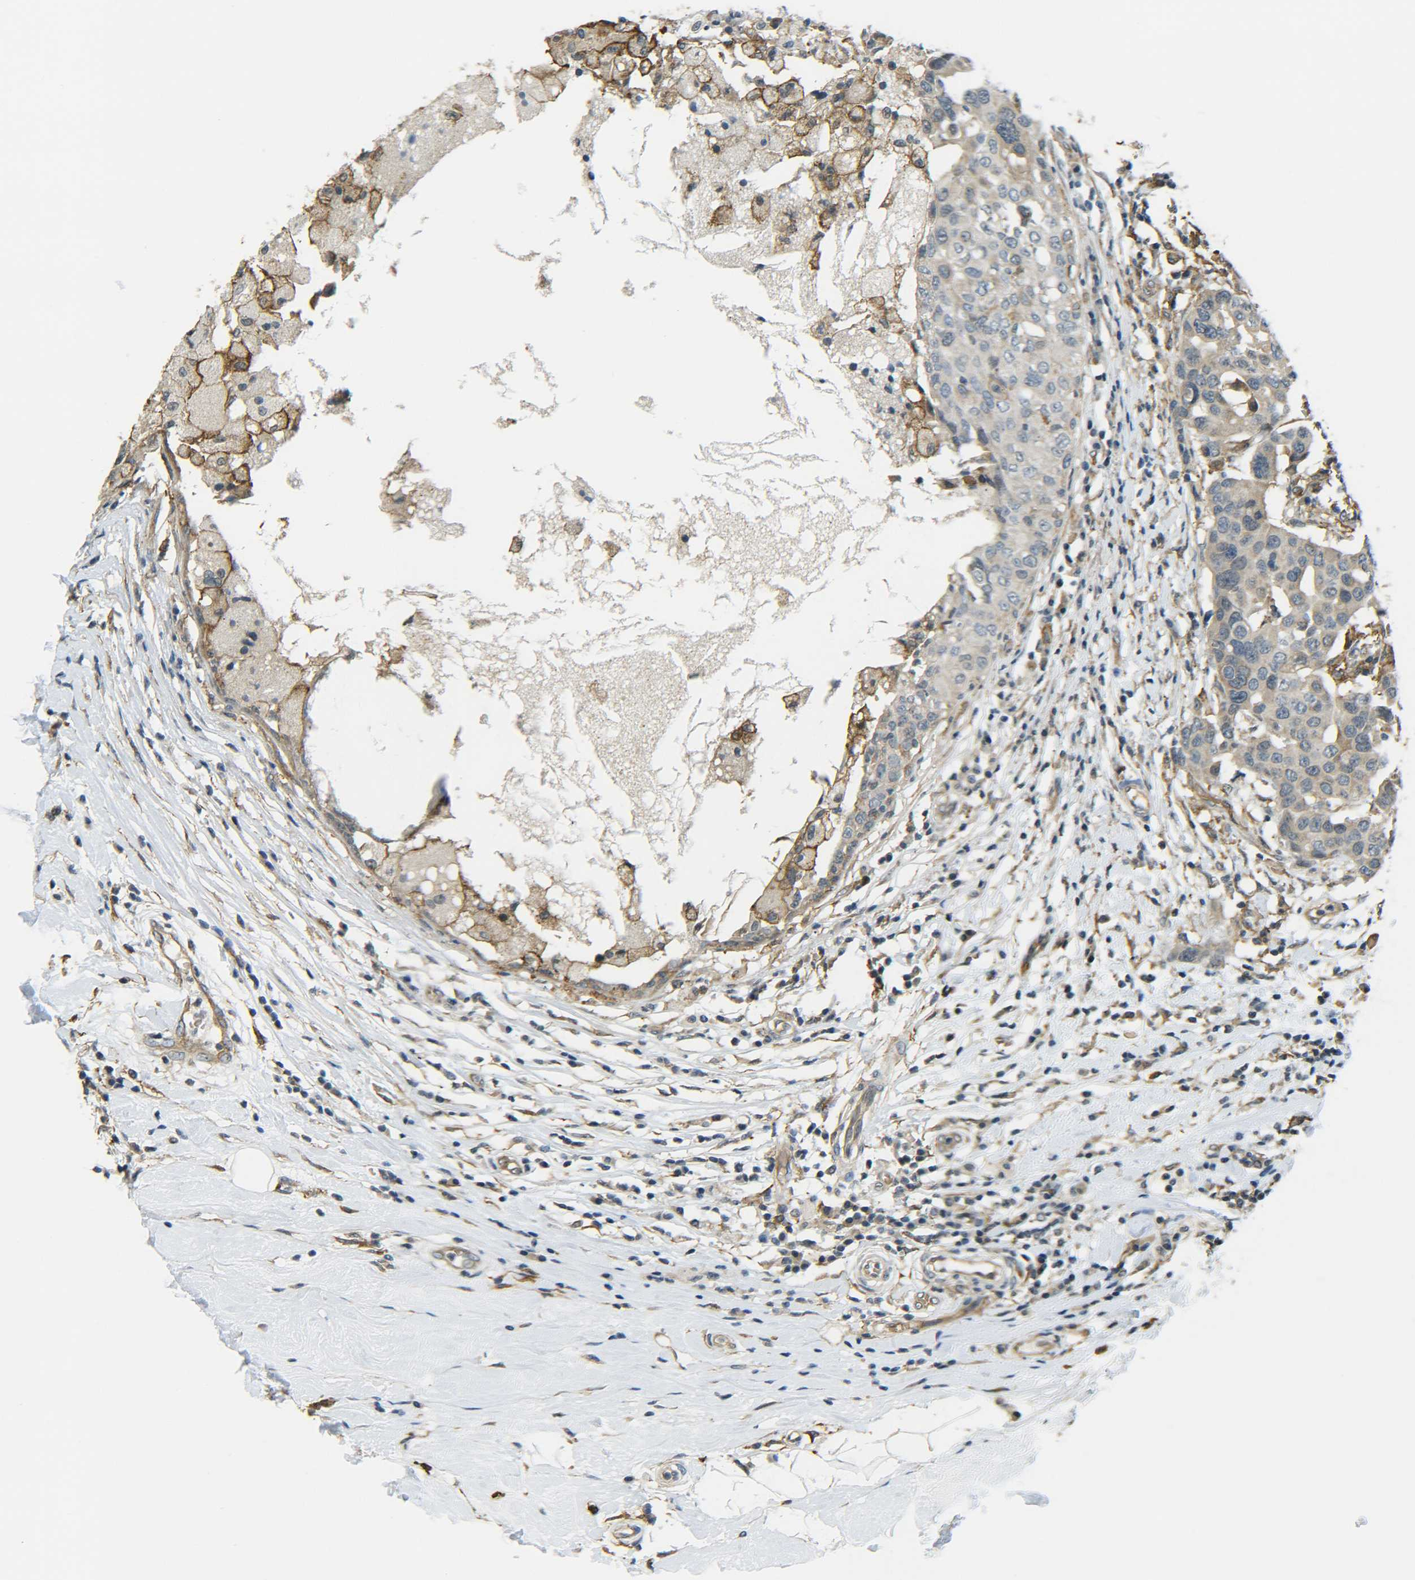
{"staining": {"intensity": "moderate", "quantity": ">75%", "location": "cytoplasmic/membranous"}, "tissue": "breast cancer", "cell_type": "Tumor cells", "image_type": "cancer", "snomed": [{"axis": "morphology", "description": "Duct carcinoma"}, {"axis": "topography", "description": "Breast"}], "caption": "A high-resolution micrograph shows immunohistochemistry staining of breast cancer, which demonstrates moderate cytoplasmic/membranous staining in approximately >75% of tumor cells. The protein of interest is stained brown, and the nuclei are stained in blue (DAB (3,3'-diaminobenzidine) IHC with brightfield microscopy, high magnification).", "gene": "DAB2", "patient": {"sex": "female", "age": 27}}